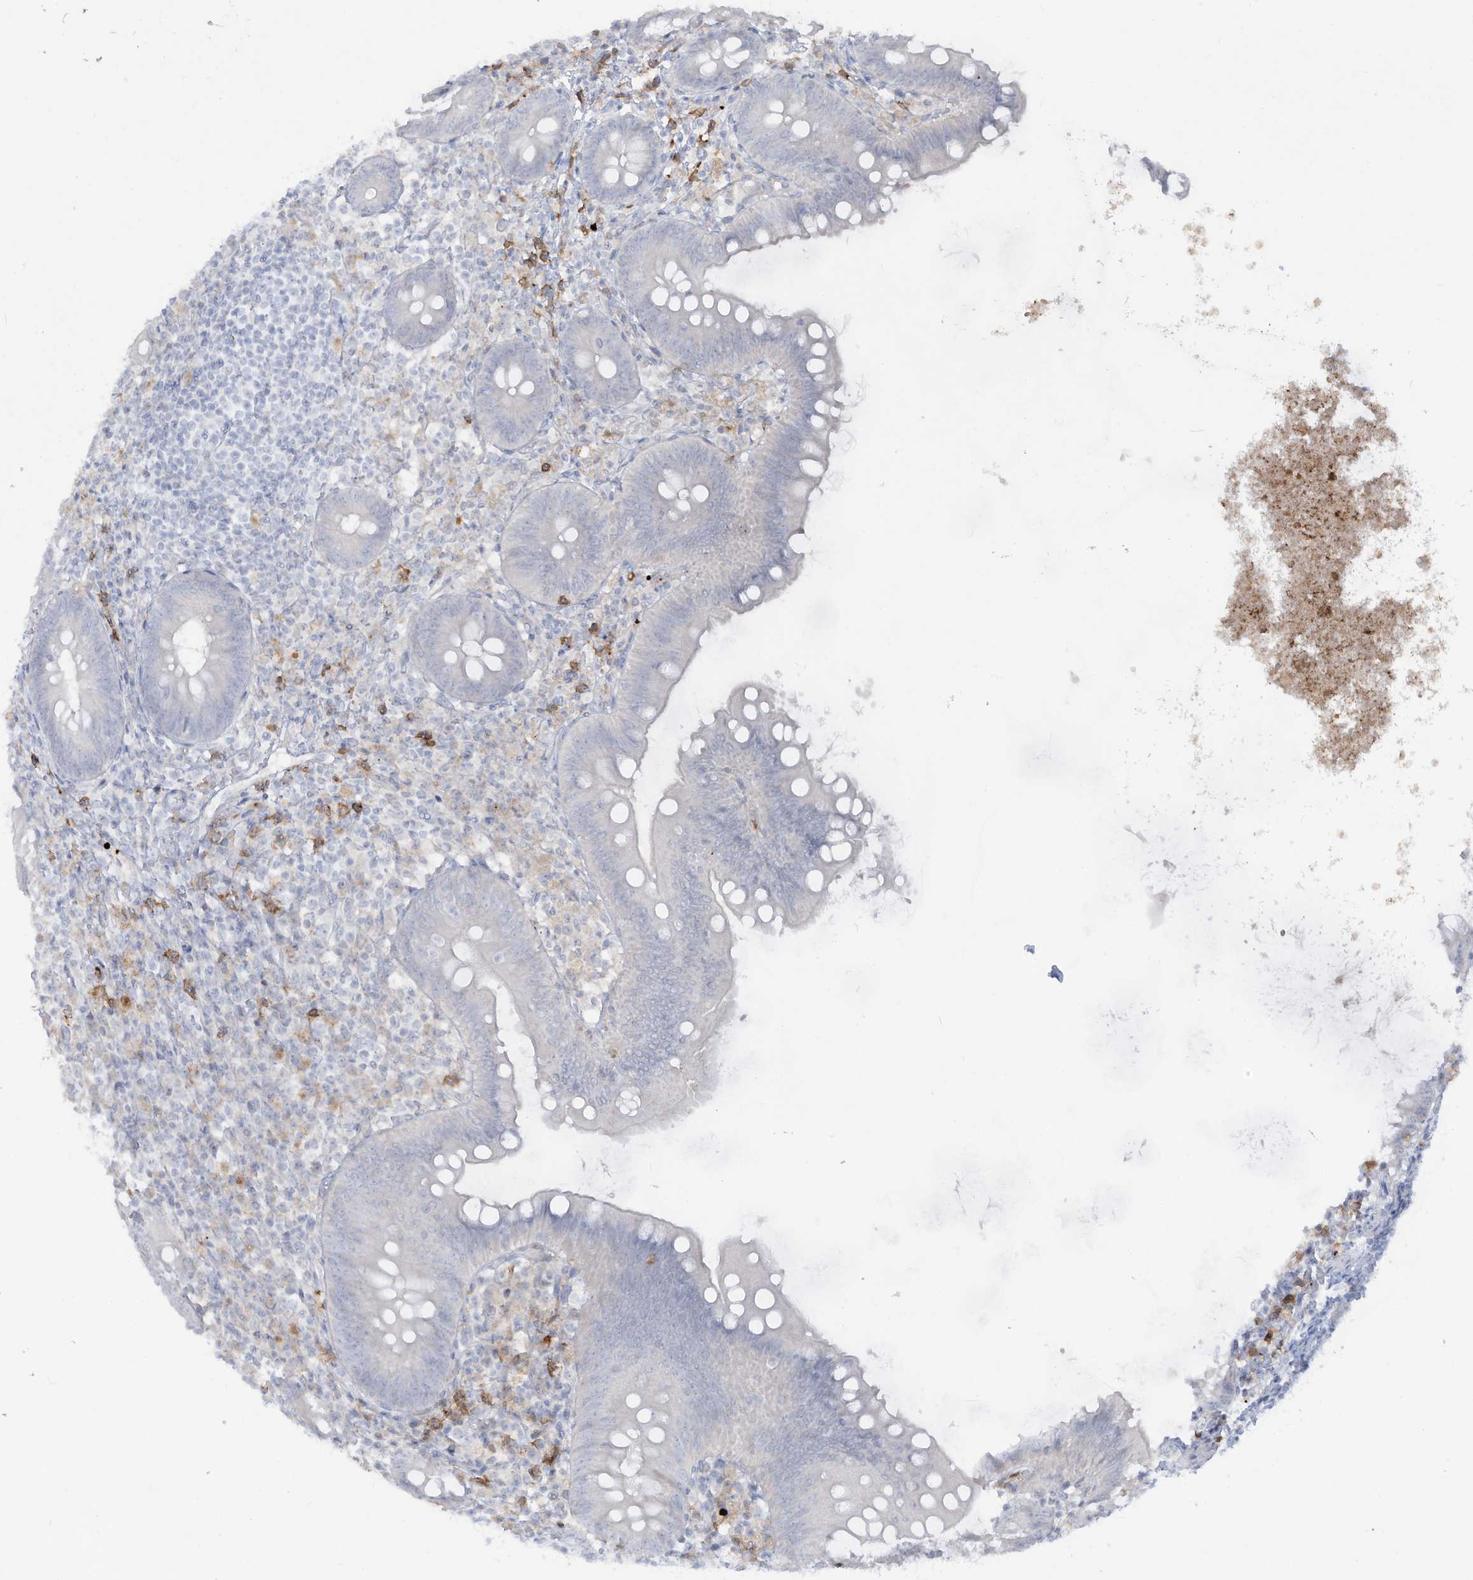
{"staining": {"intensity": "negative", "quantity": "none", "location": "none"}, "tissue": "appendix", "cell_type": "Glandular cells", "image_type": "normal", "snomed": [{"axis": "morphology", "description": "Normal tissue, NOS"}, {"axis": "topography", "description": "Appendix"}], "caption": "Immunohistochemistry (IHC) of normal human appendix exhibits no expression in glandular cells.", "gene": "NOTO", "patient": {"sex": "female", "age": 62}}